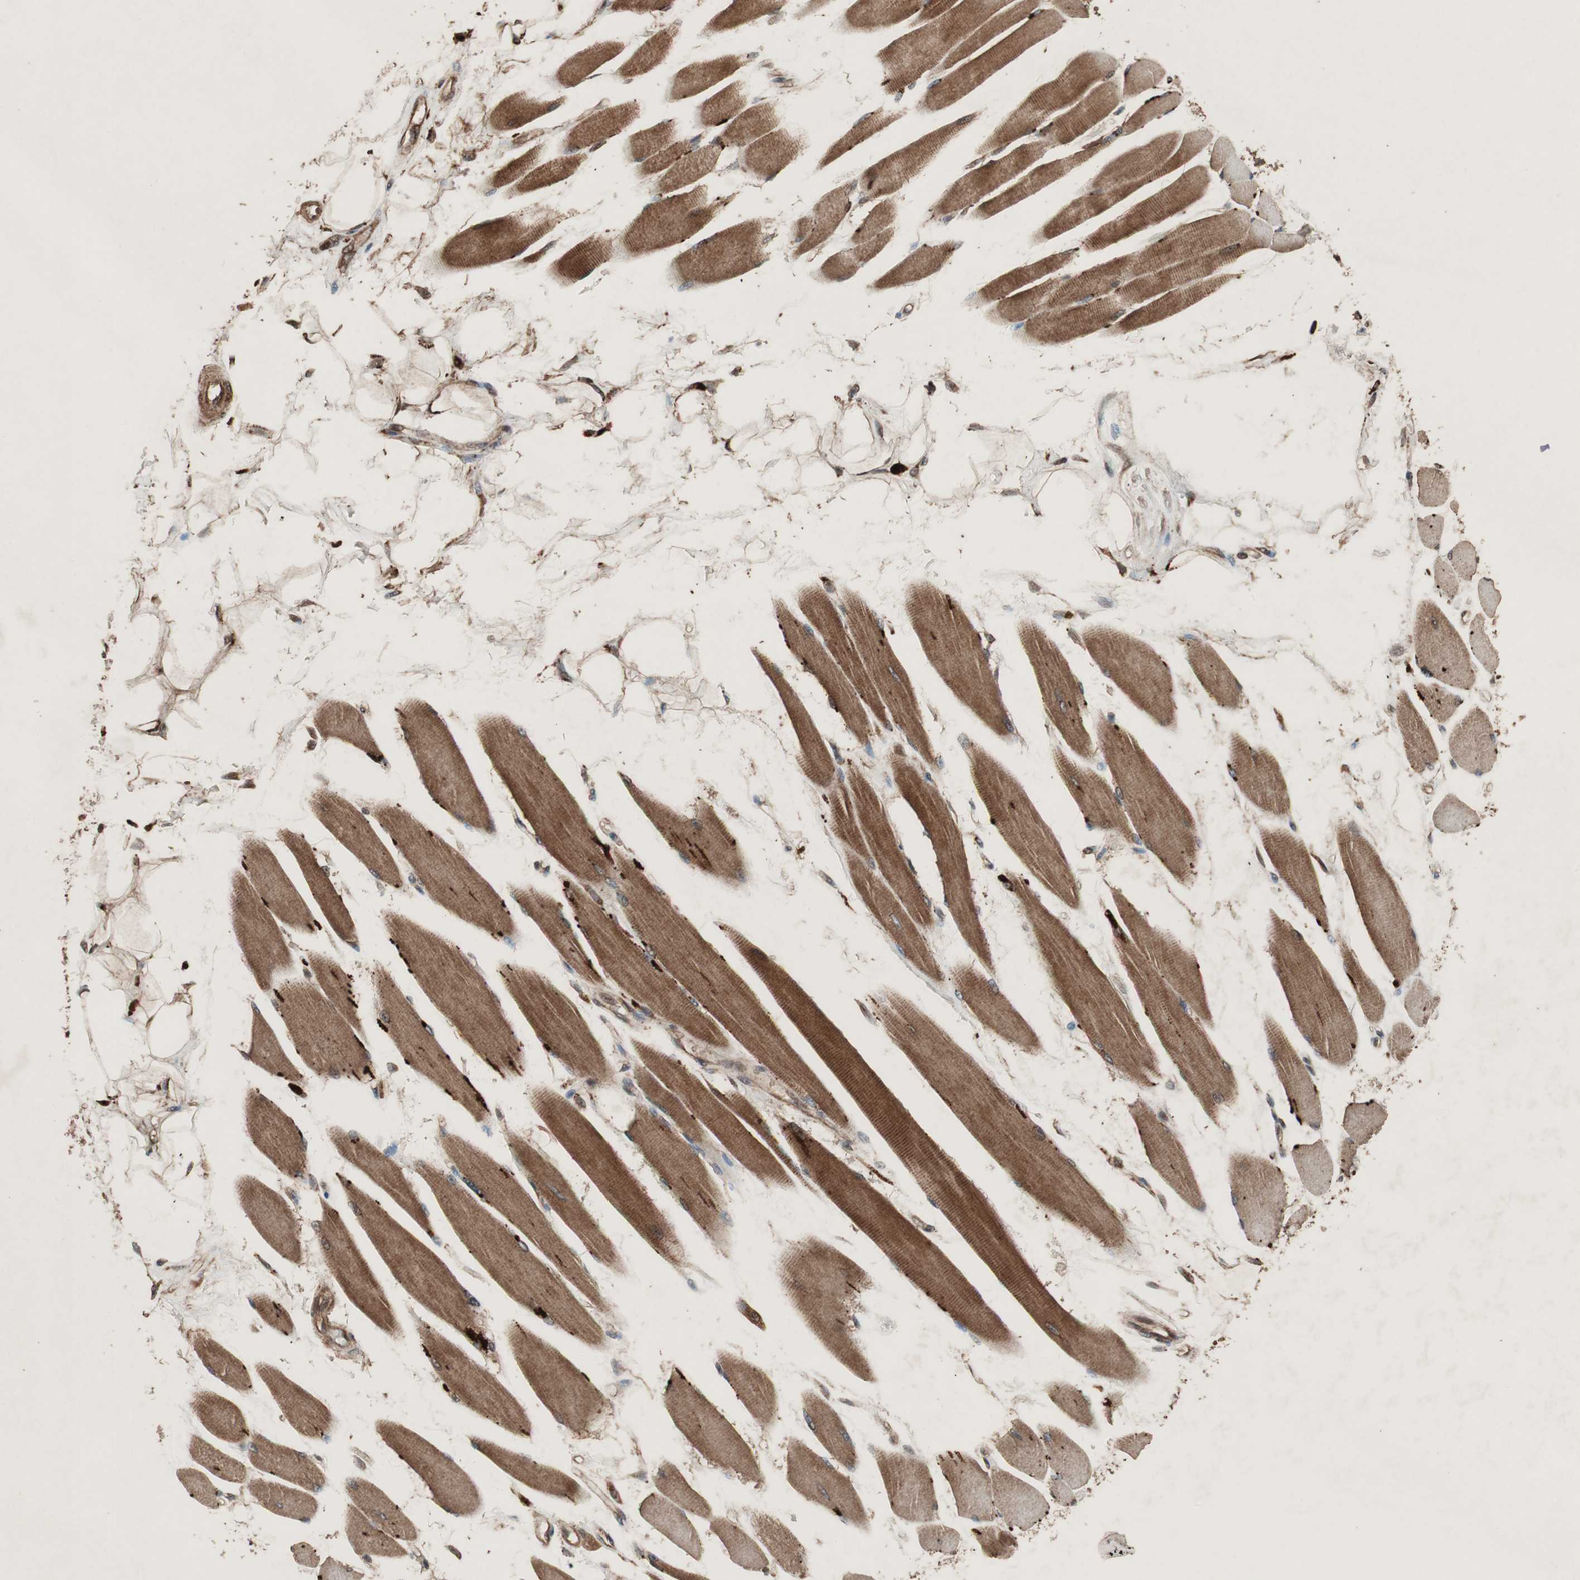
{"staining": {"intensity": "moderate", "quantity": ">75%", "location": "cytoplasmic/membranous"}, "tissue": "skeletal muscle", "cell_type": "Myocytes", "image_type": "normal", "snomed": [{"axis": "morphology", "description": "Normal tissue, NOS"}, {"axis": "topography", "description": "Skeletal muscle"}, {"axis": "topography", "description": "Peripheral nerve tissue"}], "caption": "The photomicrograph reveals a brown stain indicating the presence of a protein in the cytoplasmic/membranous of myocytes in skeletal muscle. The protein is shown in brown color, while the nuclei are stained blue.", "gene": "RAB1A", "patient": {"sex": "female", "age": 84}}